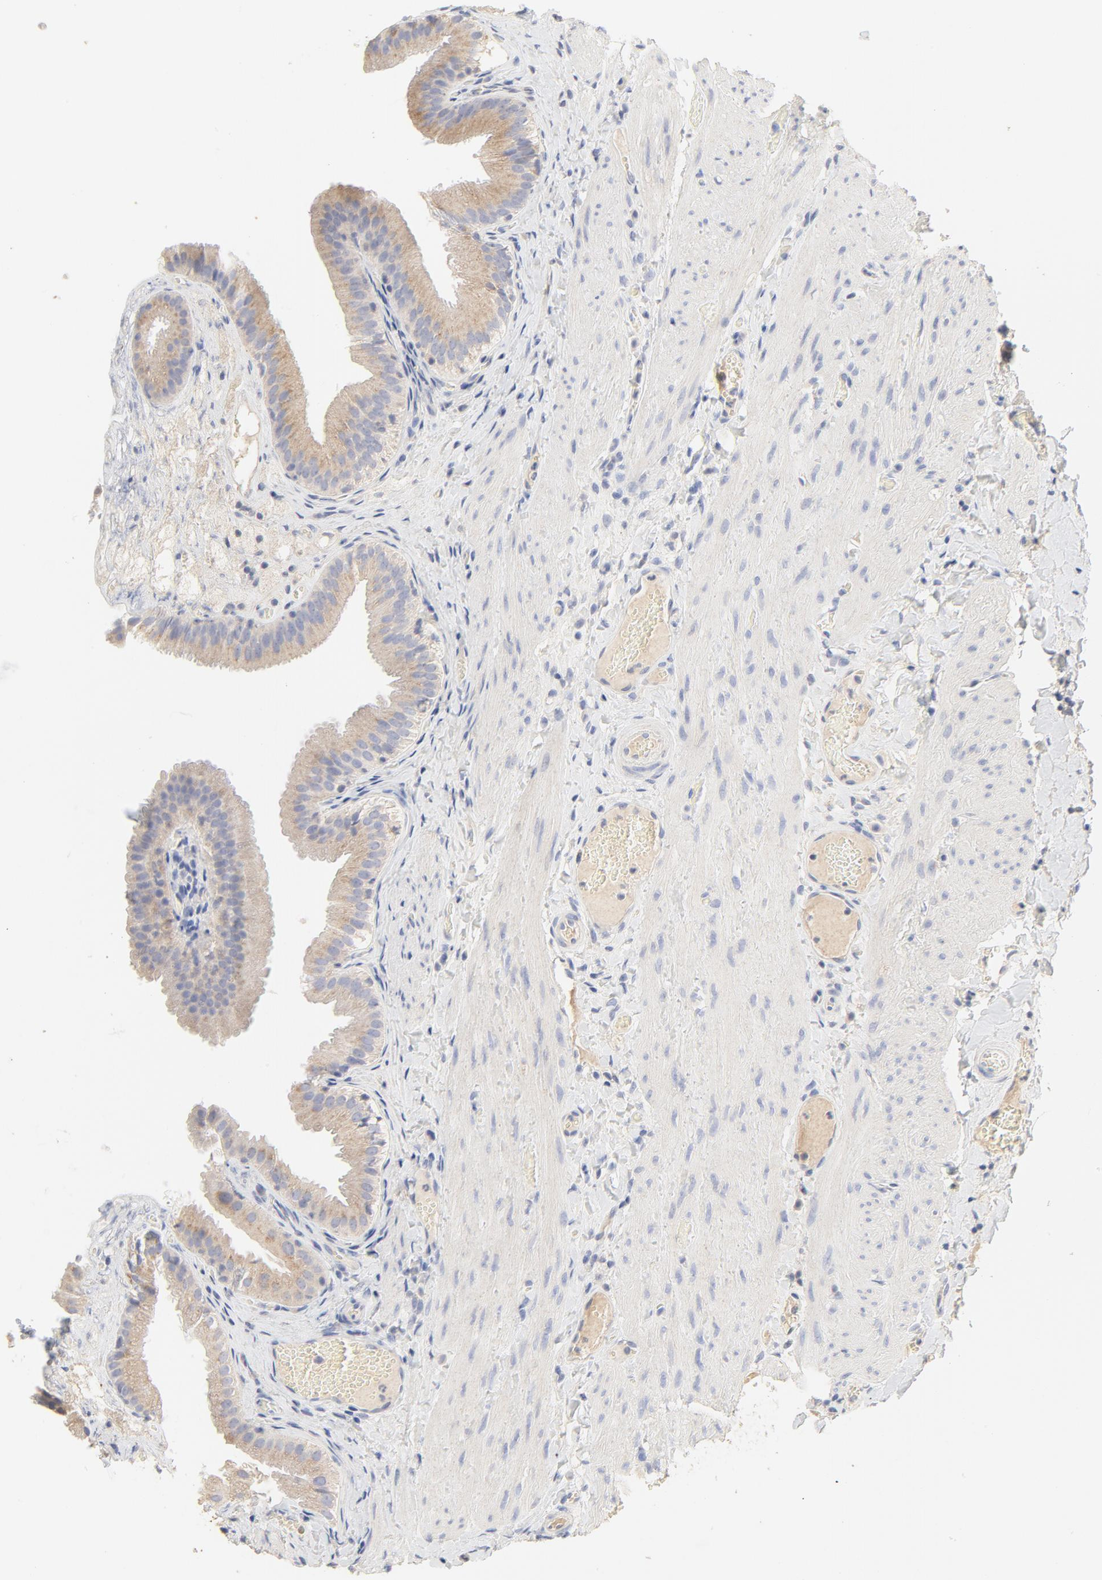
{"staining": {"intensity": "negative", "quantity": "none", "location": "none"}, "tissue": "gallbladder", "cell_type": "Glandular cells", "image_type": "normal", "snomed": [{"axis": "morphology", "description": "Normal tissue, NOS"}, {"axis": "topography", "description": "Gallbladder"}], "caption": "Immunohistochemical staining of benign human gallbladder exhibits no significant positivity in glandular cells. (DAB IHC with hematoxylin counter stain).", "gene": "FCGBP", "patient": {"sex": "female", "age": 24}}